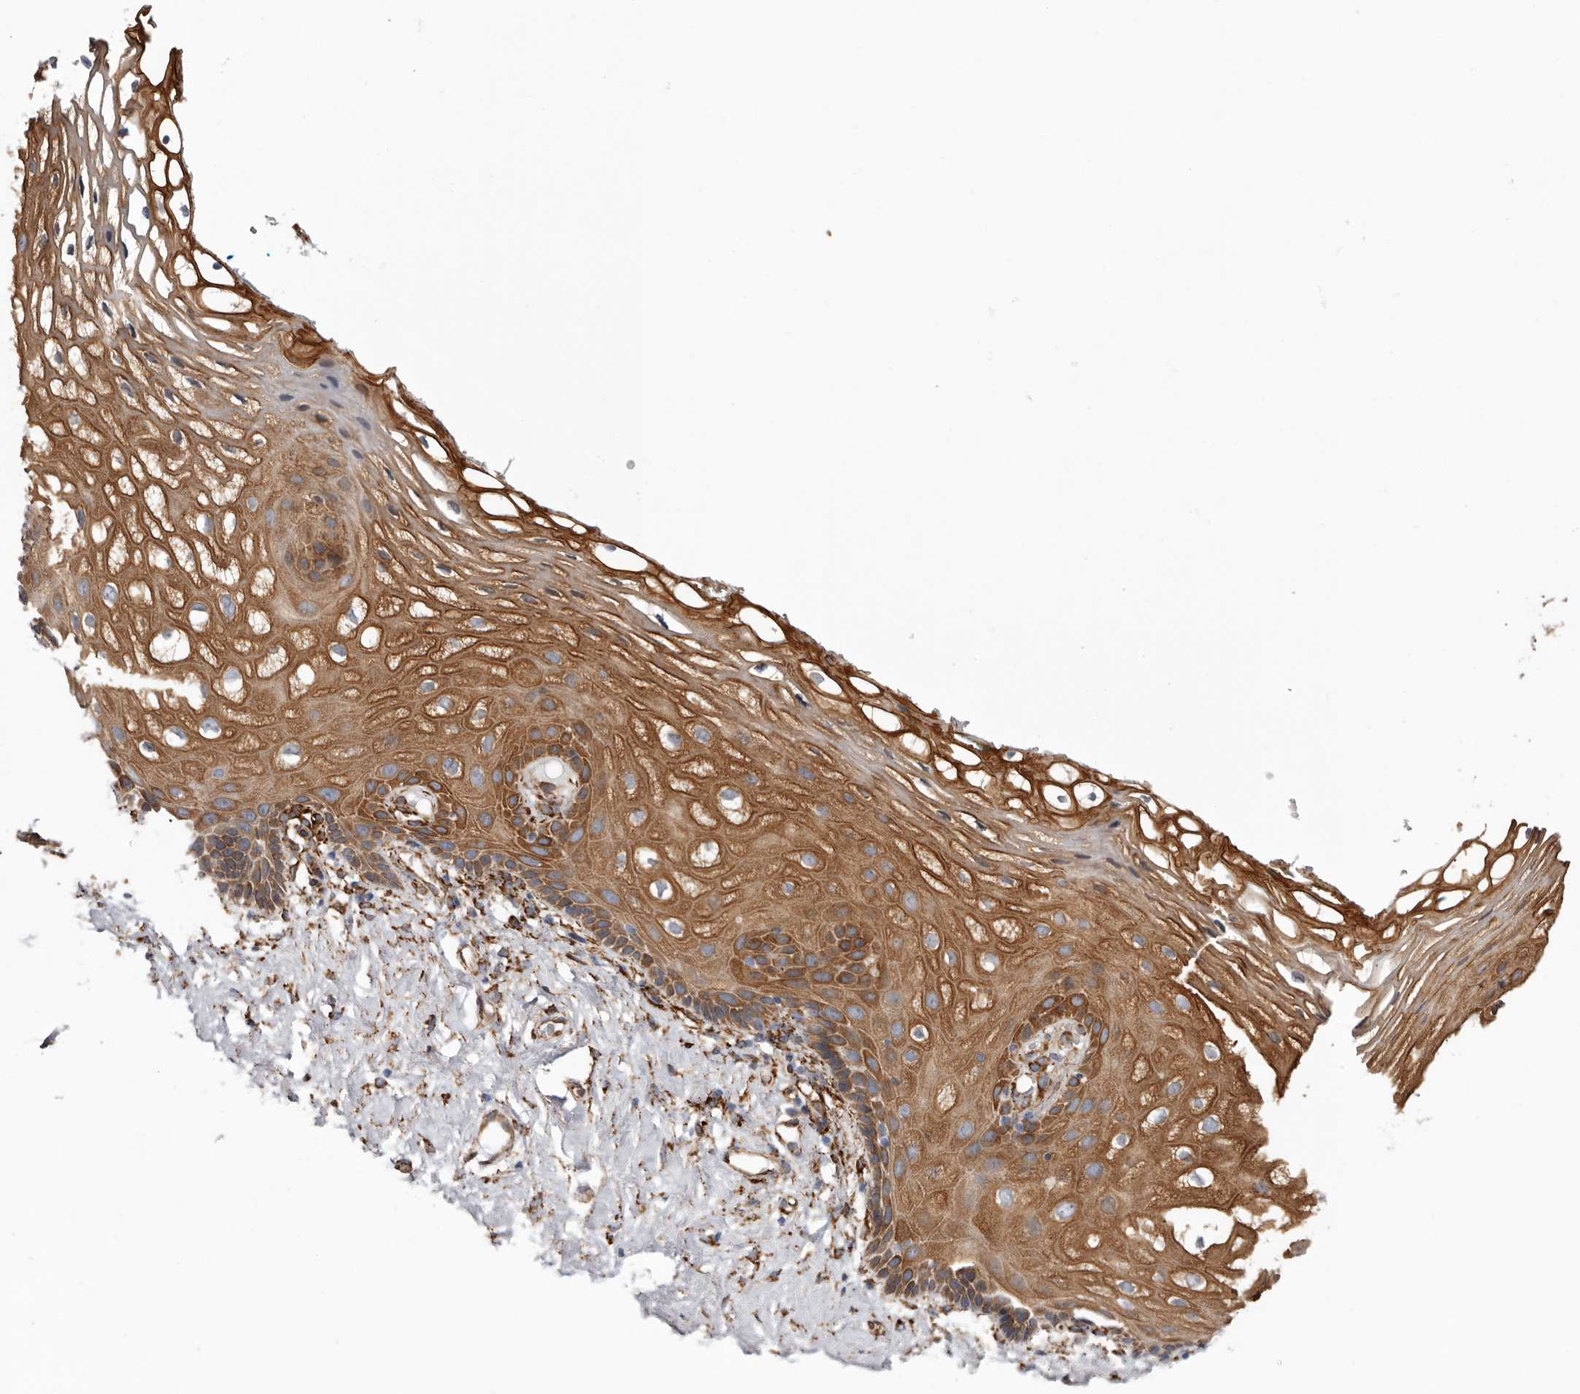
{"staining": {"intensity": "moderate", "quantity": ">75%", "location": "cytoplasmic/membranous"}, "tissue": "vagina", "cell_type": "Squamous epithelial cells", "image_type": "normal", "snomed": [{"axis": "morphology", "description": "Normal tissue, NOS"}, {"axis": "morphology", "description": "Adenocarcinoma, NOS"}, {"axis": "topography", "description": "Rectum"}, {"axis": "topography", "description": "Vagina"}], "caption": "Vagina stained with a brown dye reveals moderate cytoplasmic/membranous positive expression in about >75% of squamous epithelial cells.", "gene": "SEMA3E", "patient": {"sex": "female", "age": 71}}